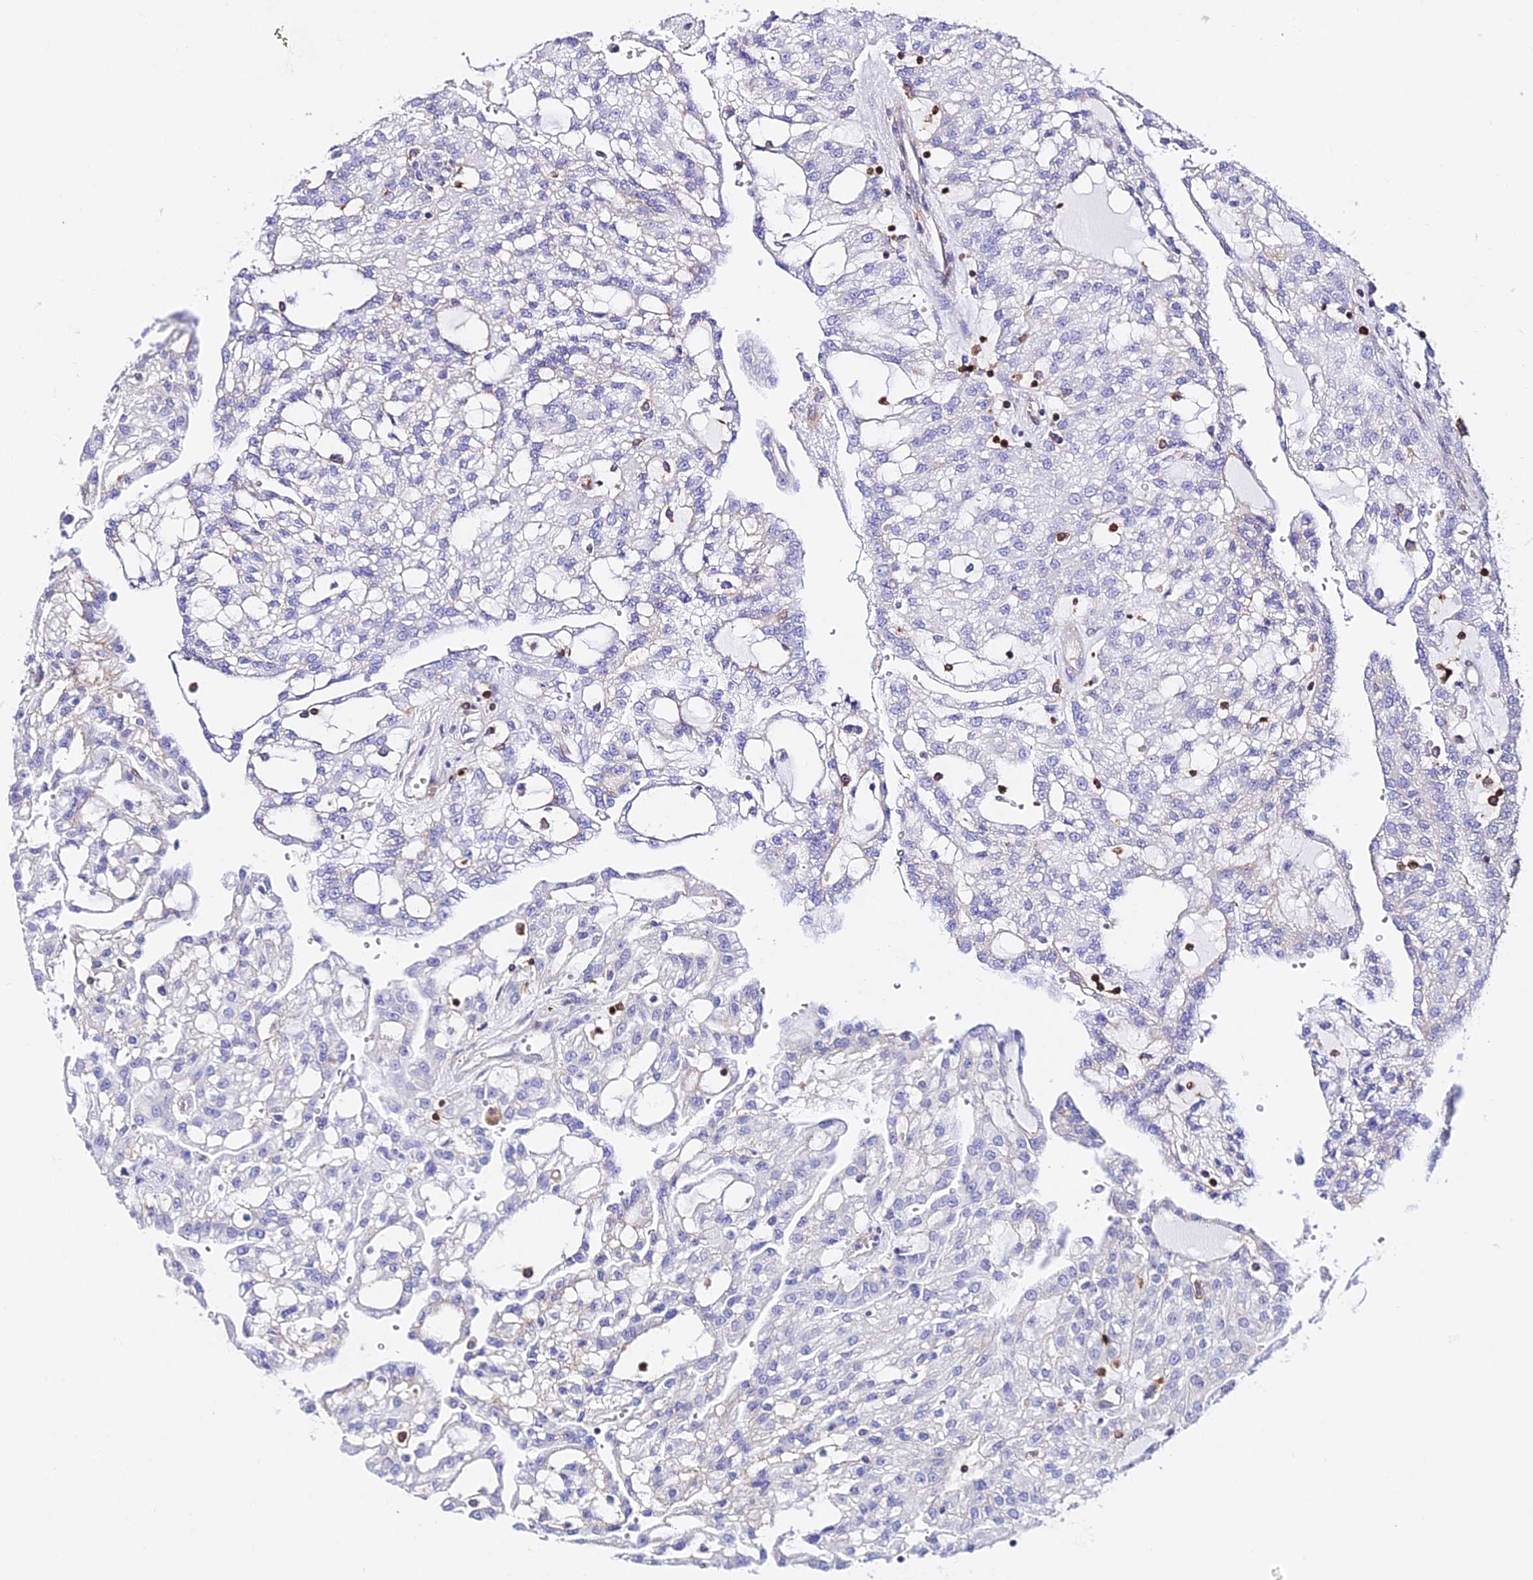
{"staining": {"intensity": "negative", "quantity": "none", "location": "none"}, "tissue": "renal cancer", "cell_type": "Tumor cells", "image_type": "cancer", "snomed": [{"axis": "morphology", "description": "Adenocarcinoma, NOS"}, {"axis": "topography", "description": "Kidney"}], "caption": "Immunohistochemistry micrograph of human renal cancer (adenocarcinoma) stained for a protein (brown), which demonstrates no positivity in tumor cells.", "gene": "CSRP1", "patient": {"sex": "male", "age": 63}}